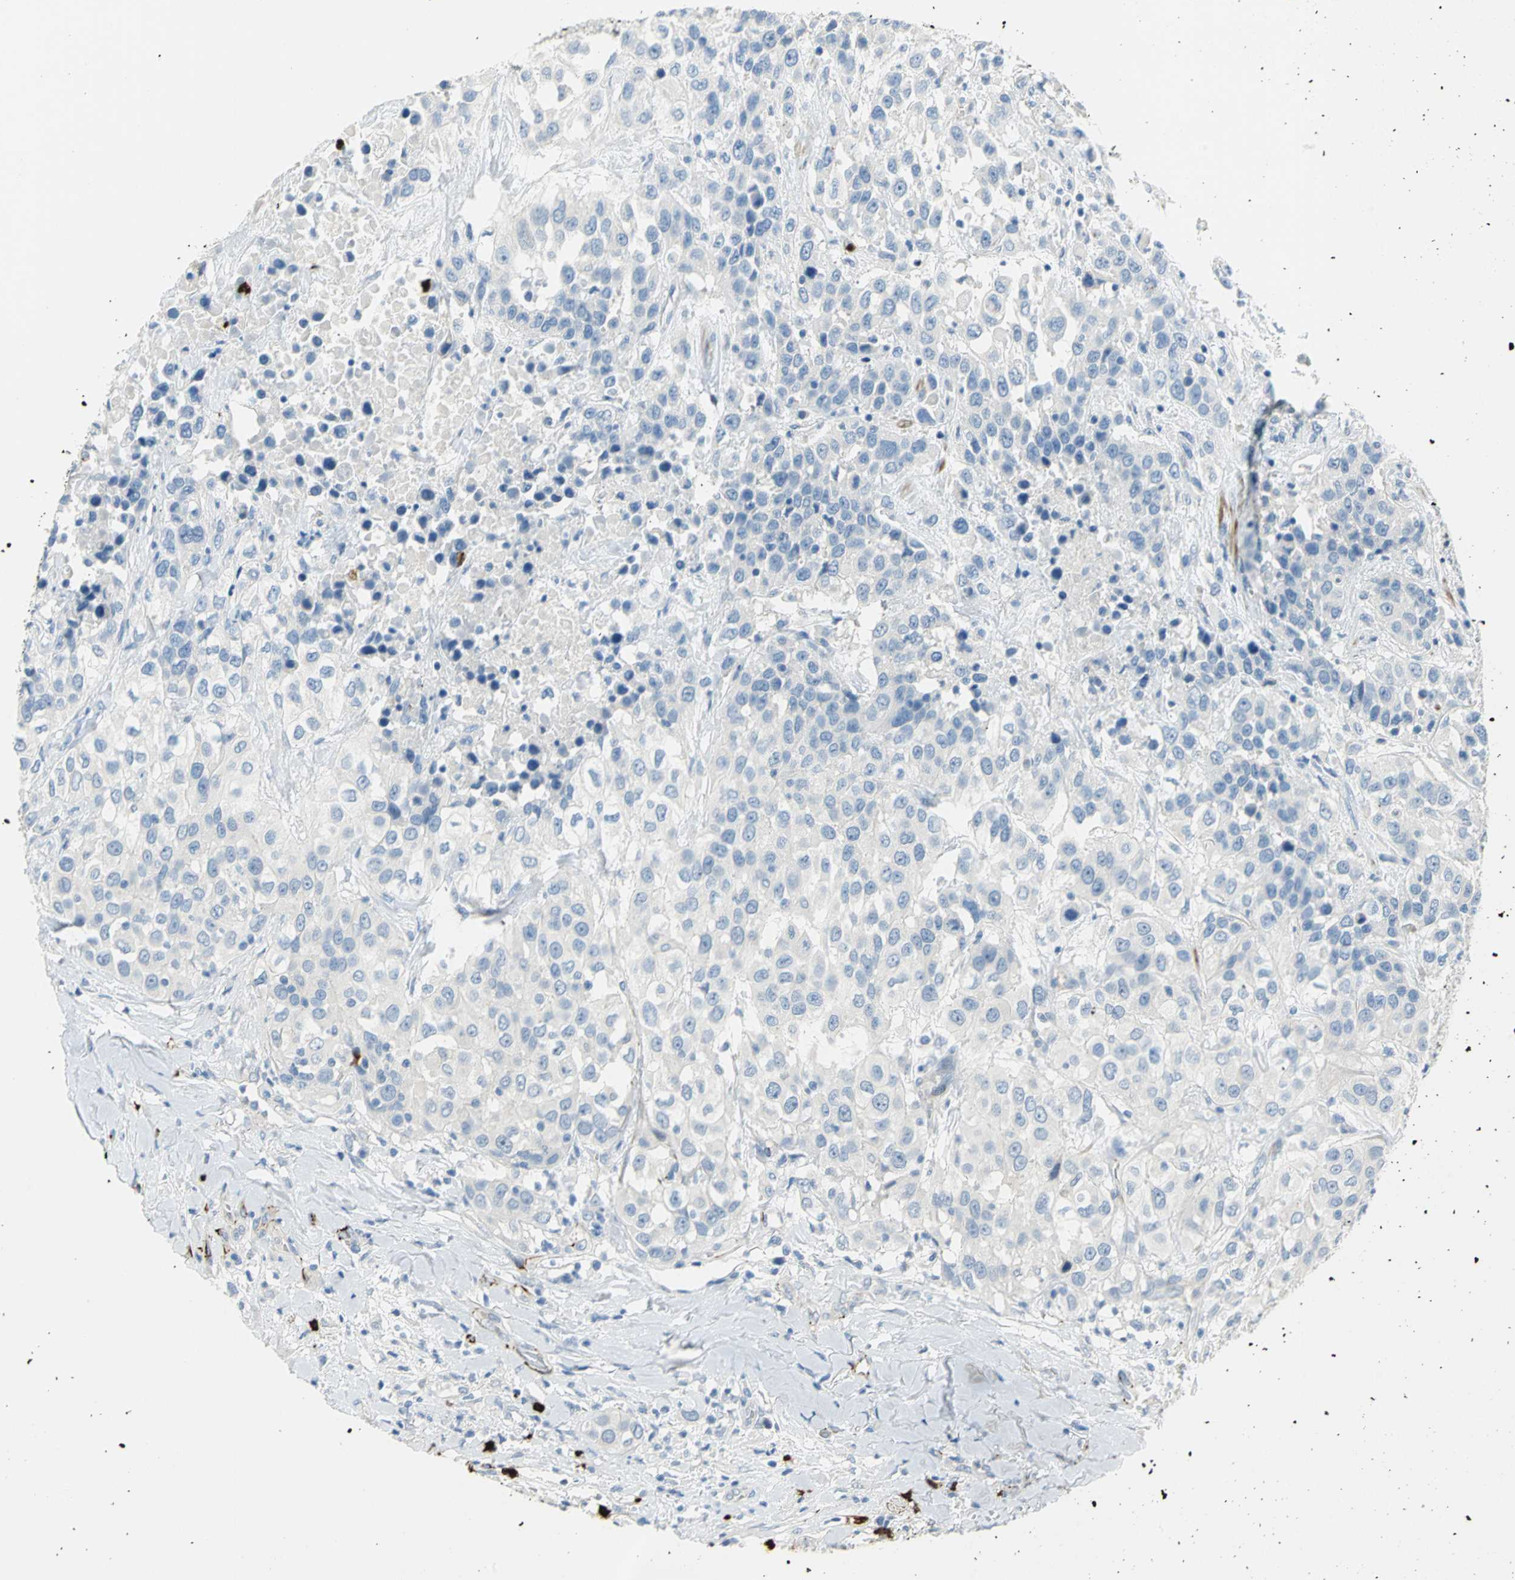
{"staining": {"intensity": "negative", "quantity": "none", "location": "none"}, "tissue": "urothelial cancer", "cell_type": "Tumor cells", "image_type": "cancer", "snomed": [{"axis": "morphology", "description": "Urothelial carcinoma, High grade"}, {"axis": "topography", "description": "Urinary bladder"}], "caption": "Tumor cells show no significant protein staining in urothelial cancer.", "gene": "ALOX15", "patient": {"sex": "female", "age": 80}}